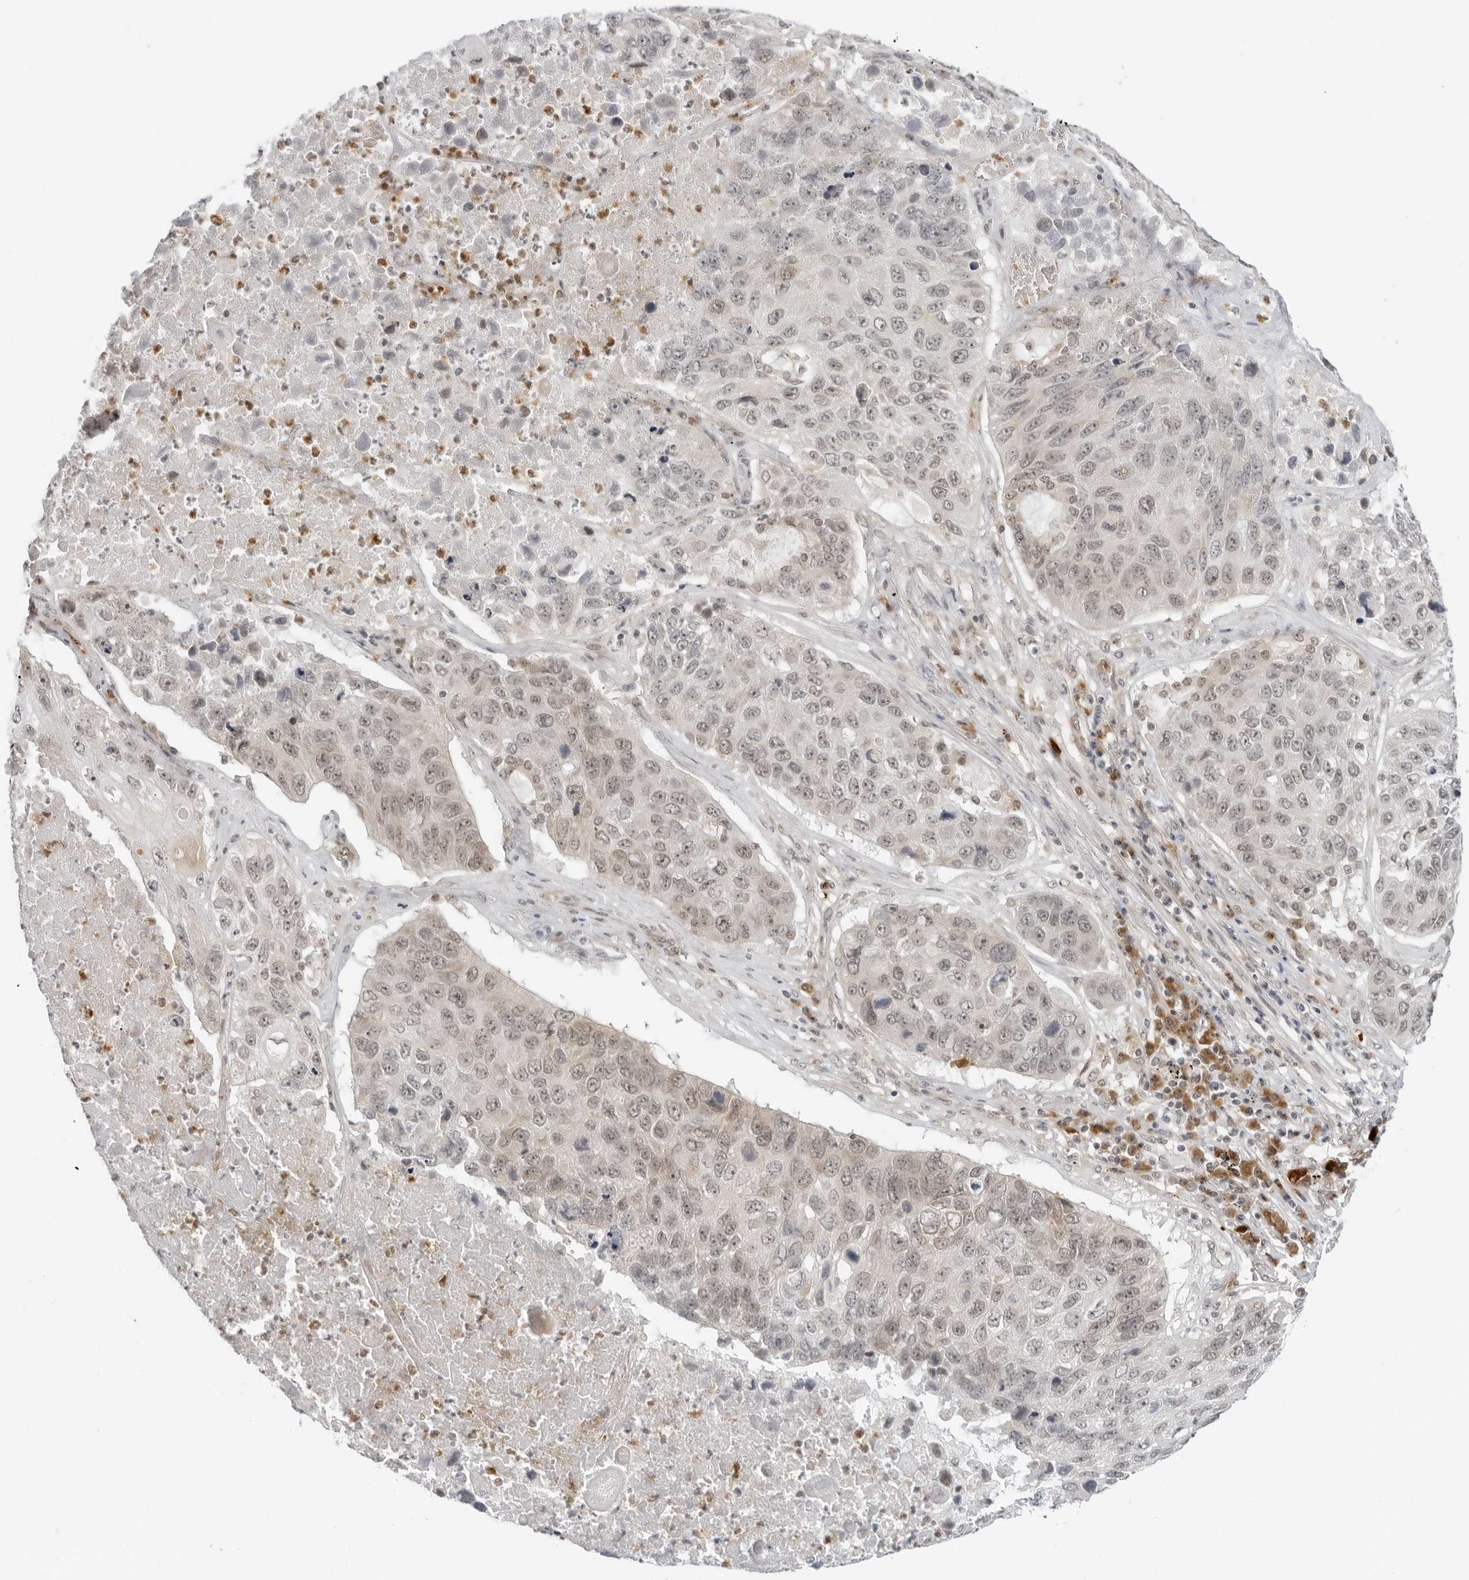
{"staining": {"intensity": "weak", "quantity": "25%-75%", "location": "nuclear"}, "tissue": "lung cancer", "cell_type": "Tumor cells", "image_type": "cancer", "snomed": [{"axis": "morphology", "description": "Squamous cell carcinoma, NOS"}, {"axis": "topography", "description": "Lung"}], "caption": "A micrograph showing weak nuclear positivity in approximately 25%-75% of tumor cells in lung cancer, as visualized by brown immunohistochemical staining.", "gene": "SUGCT", "patient": {"sex": "male", "age": 61}}